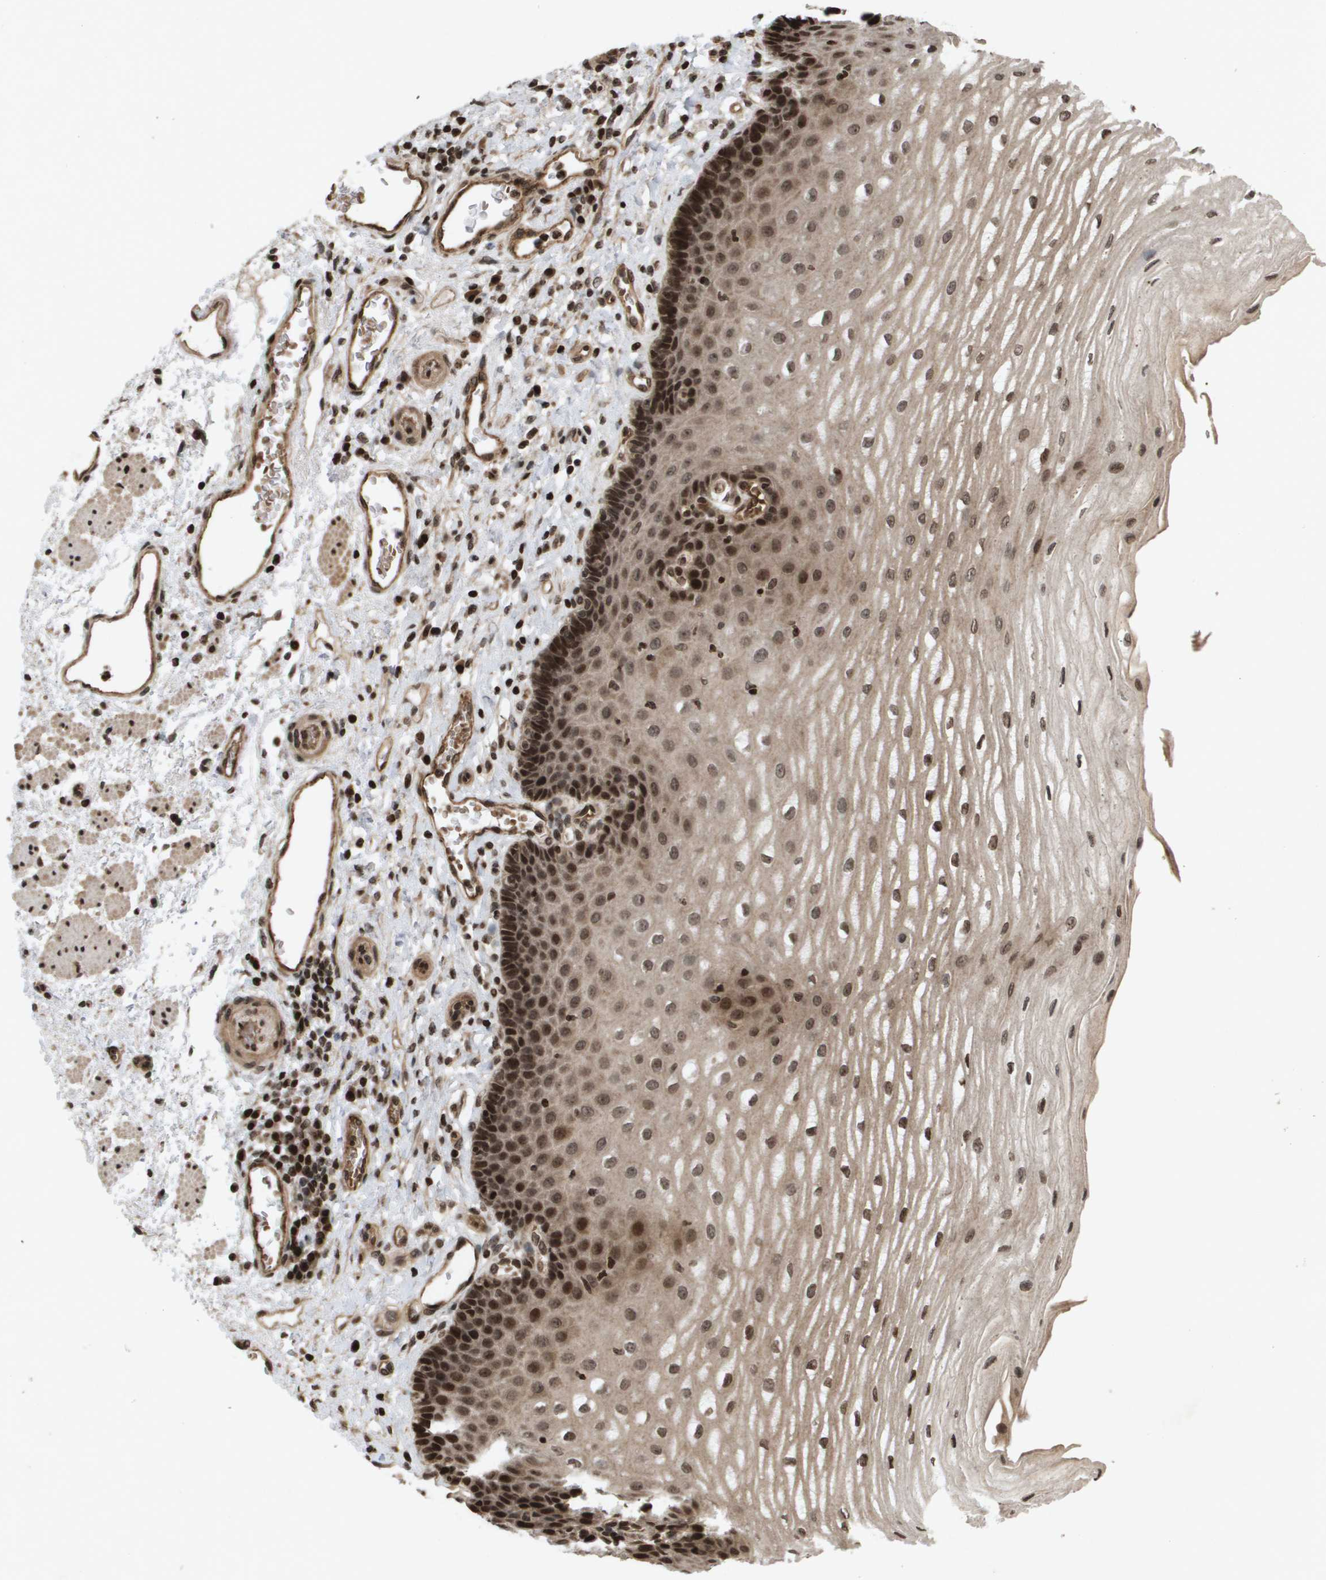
{"staining": {"intensity": "moderate", "quantity": ">75%", "location": "cytoplasmic/membranous,nuclear"}, "tissue": "esophagus", "cell_type": "Squamous epithelial cells", "image_type": "normal", "snomed": [{"axis": "morphology", "description": "Normal tissue, NOS"}, {"axis": "topography", "description": "Esophagus"}], "caption": "Protein expression analysis of normal human esophagus reveals moderate cytoplasmic/membranous,nuclear positivity in approximately >75% of squamous epithelial cells. Ihc stains the protein in brown and the nuclei are stained blue.", "gene": "HSPA6", "patient": {"sex": "male", "age": 54}}